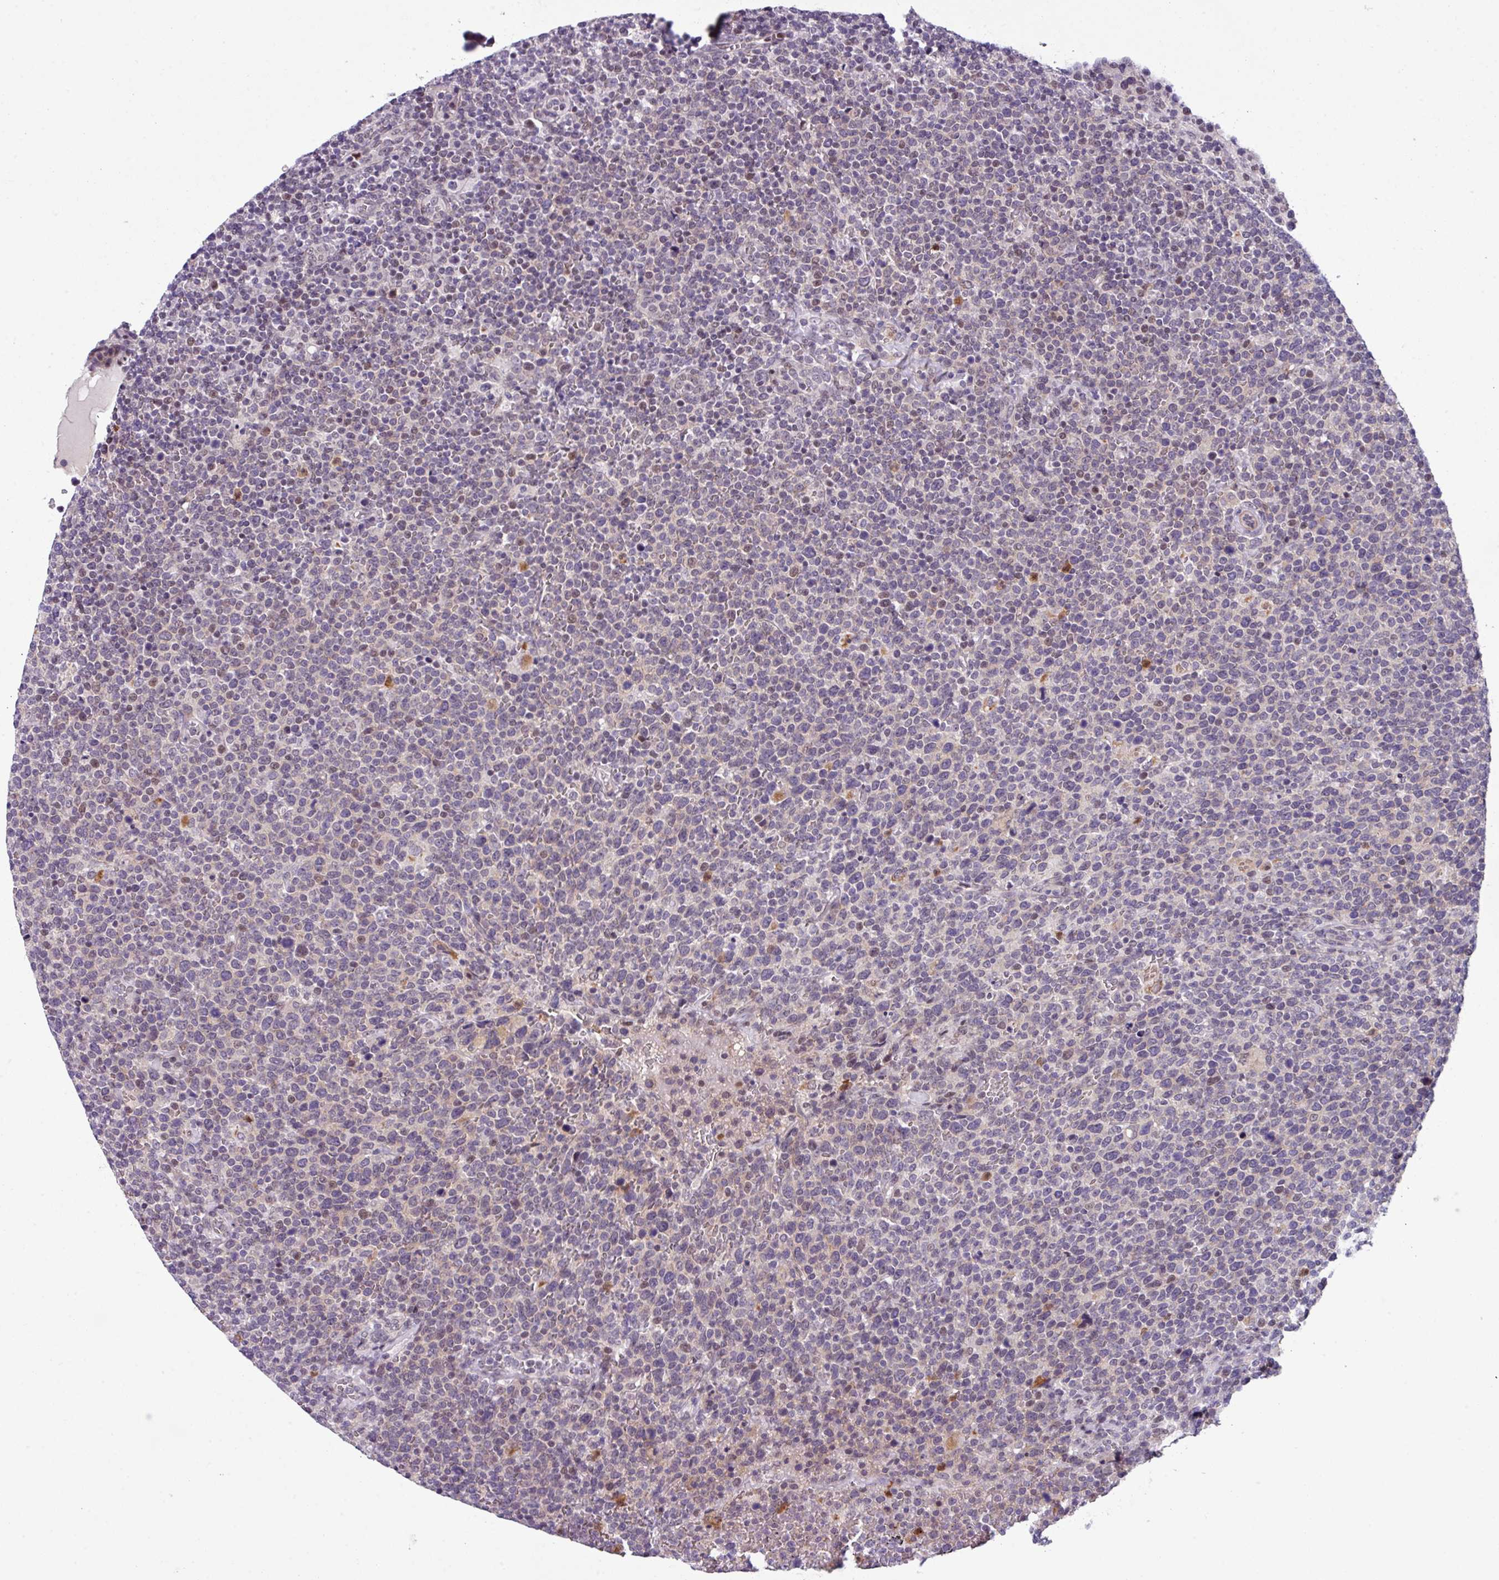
{"staining": {"intensity": "negative", "quantity": "none", "location": "none"}, "tissue": "lymphoma", "cell_type": "Tumor cells", "image_type": "cancer", "snomed": [{"axis": "morphology", "description": "Malignant lymphoma, non-Hodgkin's type, High grade"}, {"axis": "topography", "description": "Lymph node"}], "caption": "Histopathology image shows no protein positivity in tumor cells of high-grade malignant lymphoma, non-Hodgkin's type tissue.", "gene": "ZFP3", "patient": {"sex": "male", "age": 61}}